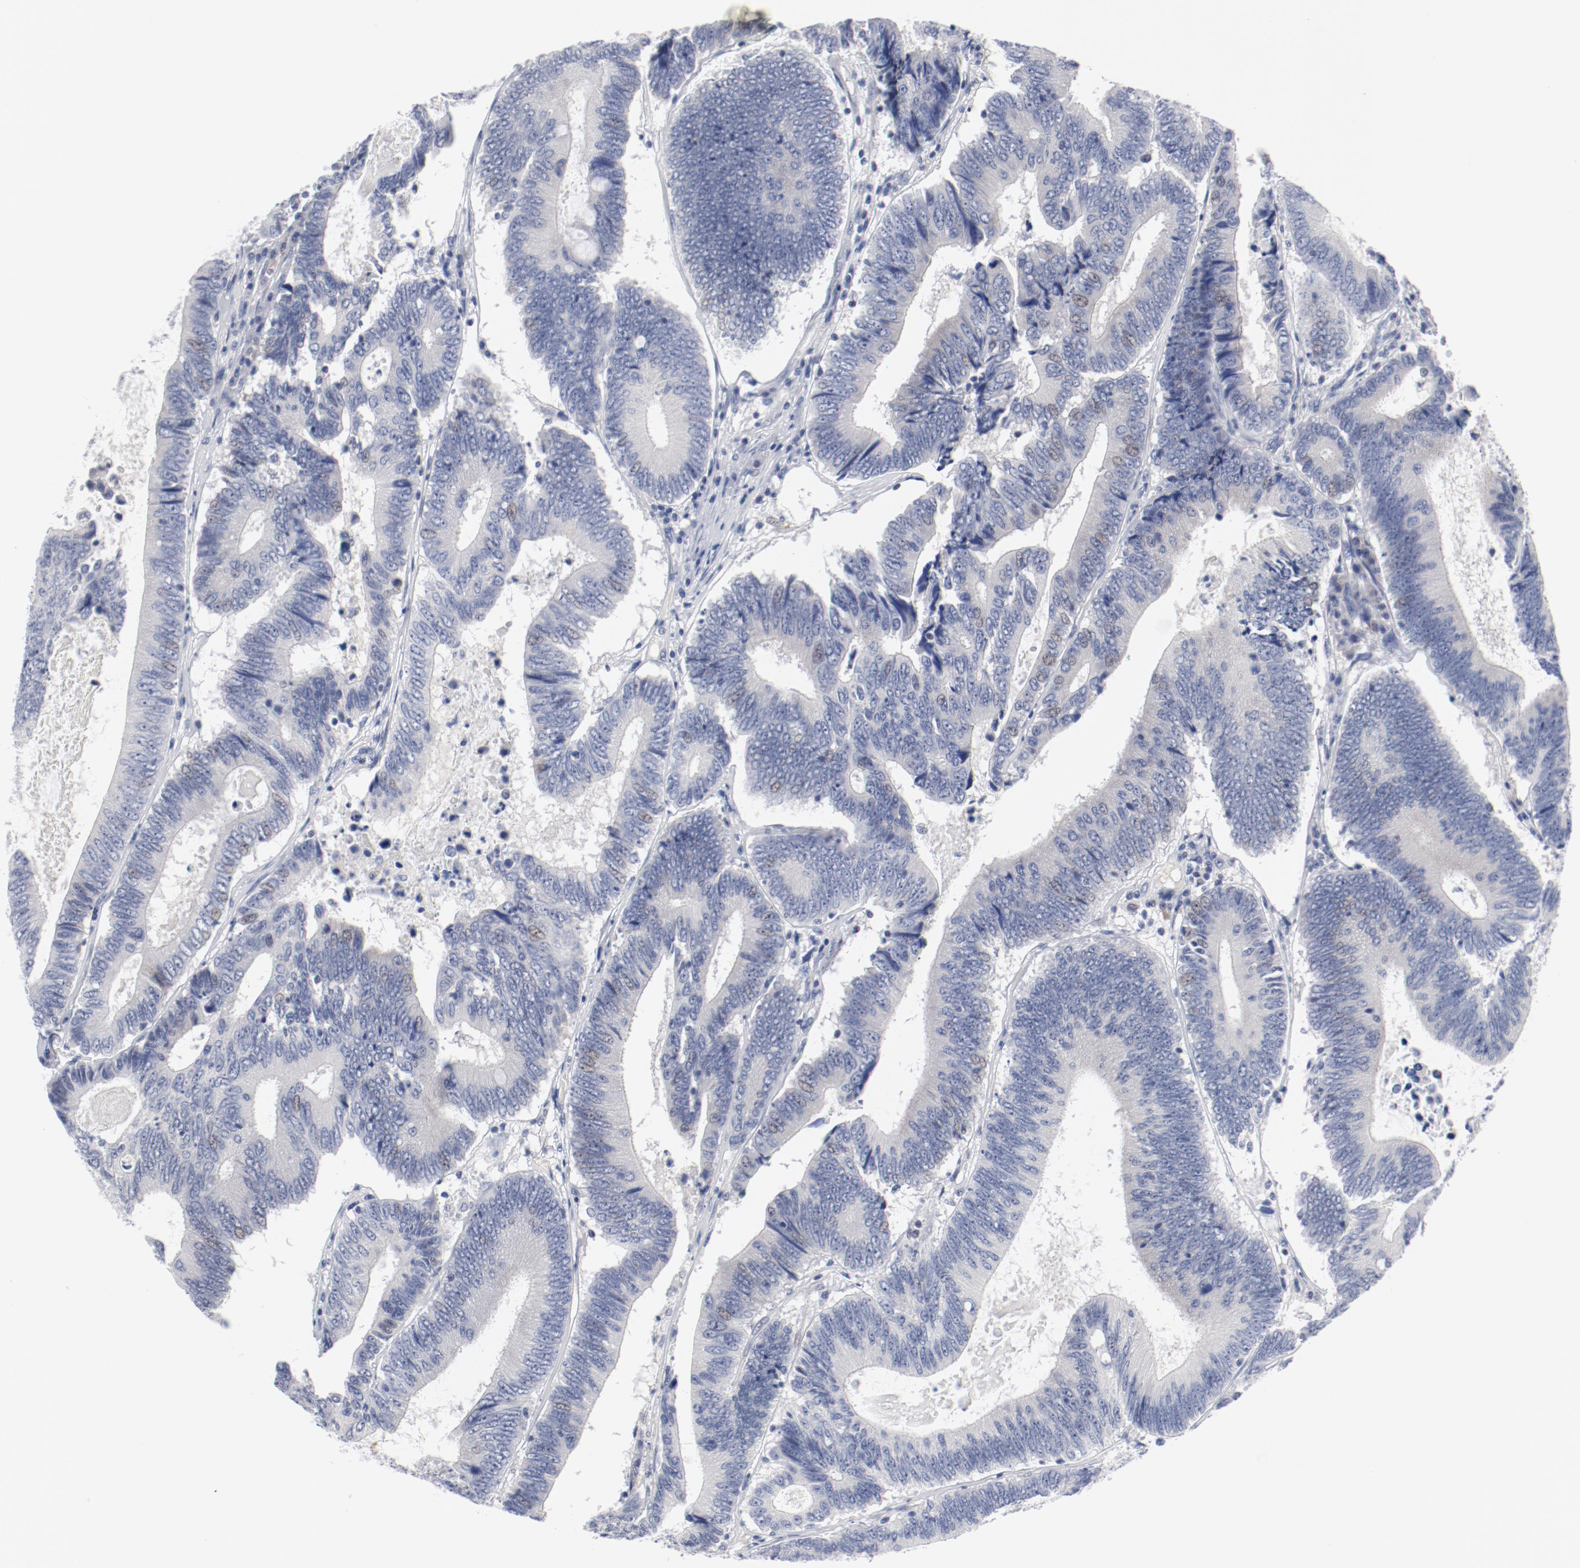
{"staining": {"intensity": "negative", "quantity": "none", "location": "none"}, "tissue": "colorectal cancer", "cell_type": "Tumor cells", "image_type": "cancer", "snomed": [{"axis": "morphology", "description": "Adenocarcinoma, NOS"}, {"axis": "topography", "description": "Colon"}], "caption": "High magnification brightfield microscopy of adenocarcinoma (colorectal) stained with DAB (3,3'-diaminobenzidine) (brown) and counterstained with hematoxylin (blue): tumor cells show no significant positivity.", "gene": "KCNK13", "patient": {"sex": "female", "age": 78}}